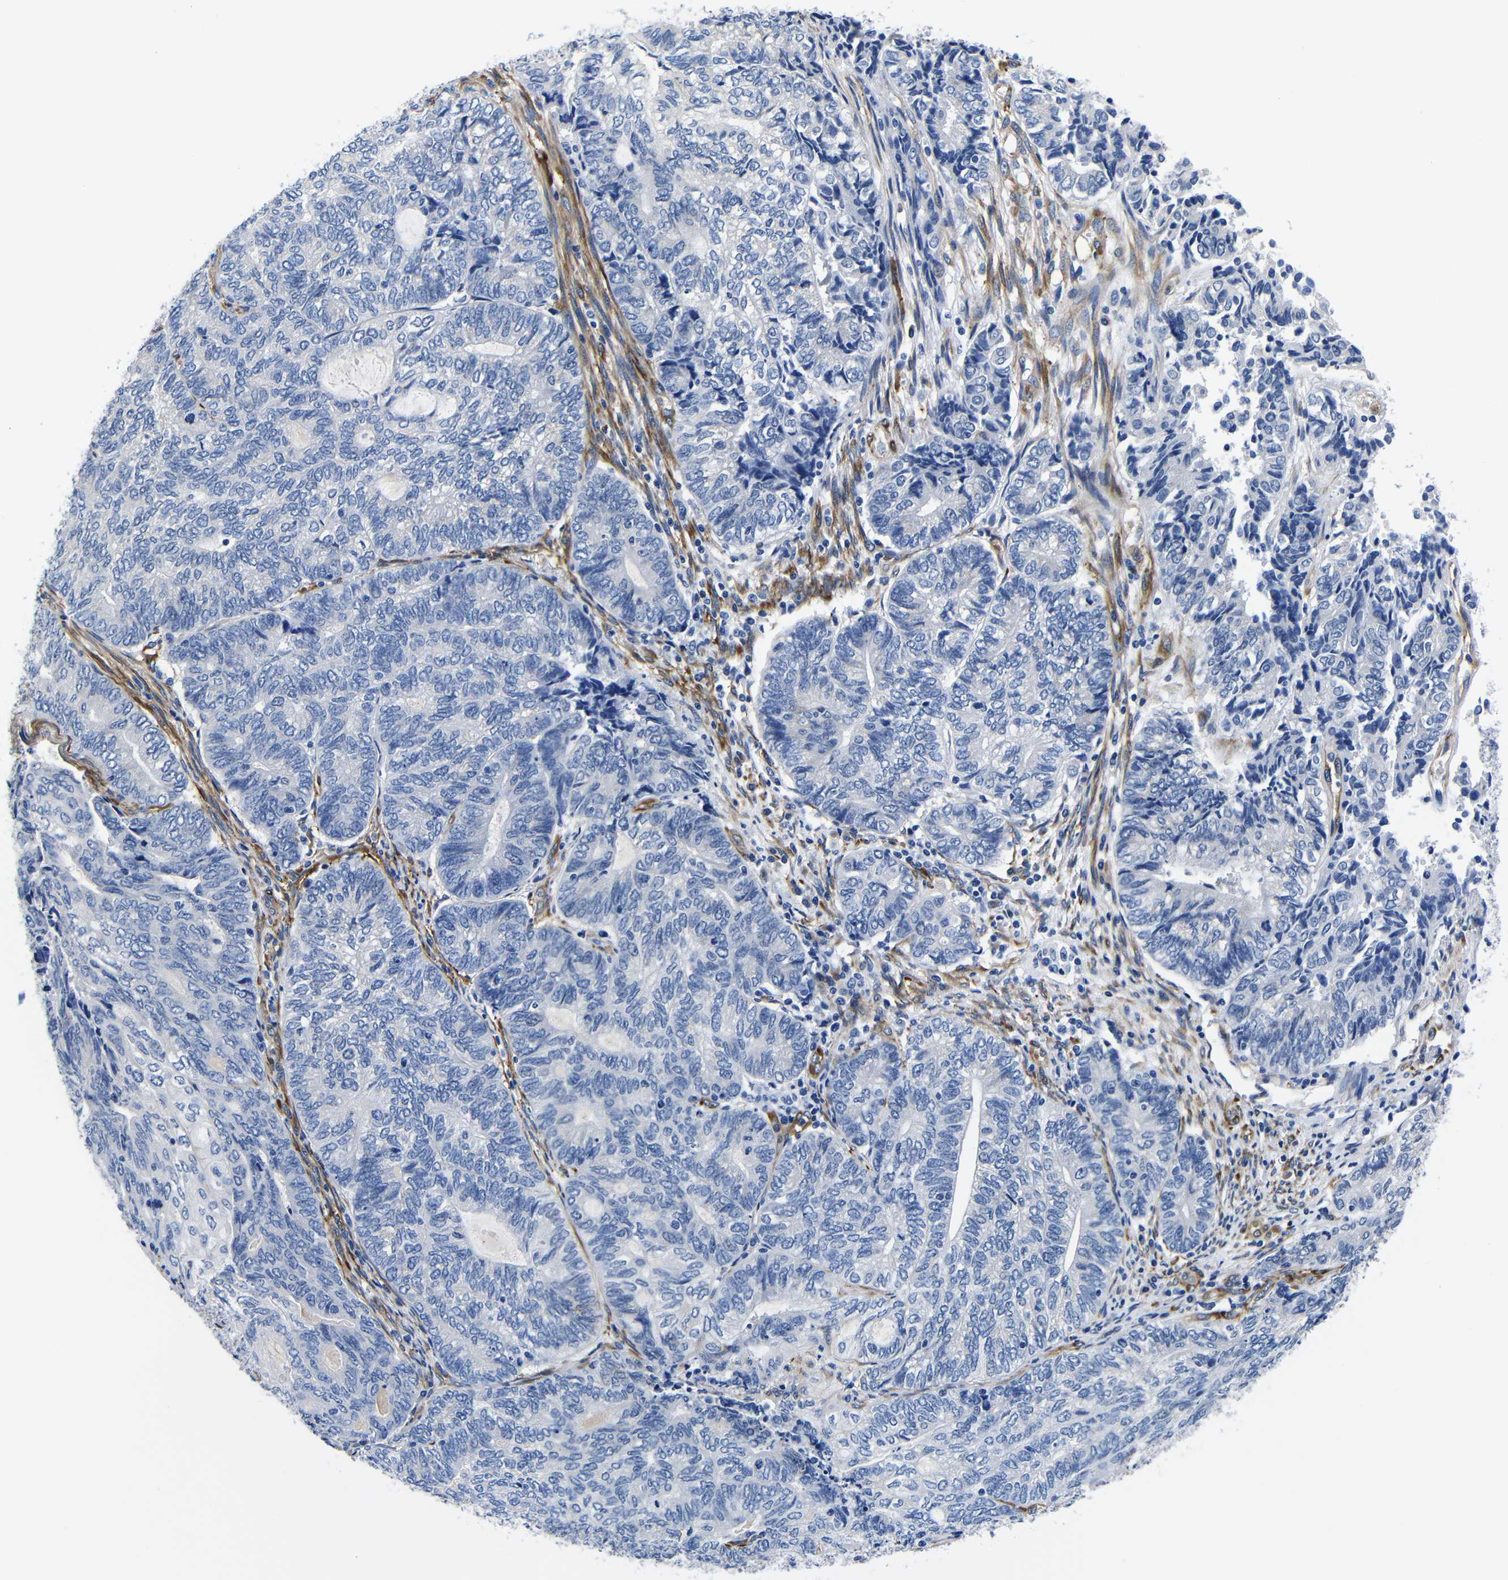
{"staining": {"intensity": "negative", "quantity": "none", "location": "none"}, "tissue": "endometrial cancer", "cell_type": "Tumor cells", "image_type": "cancer", "snomed": [{"axis": "morphology", "description": "Adenocarcinoma, NOS"}, {"axis": "topography", "description": "Uterus"}, {"axis": "topography", "description": "Endometrium"}], "caption": "DAB immunohistochemical staining of human adenocarcinoma (endometrial) reveals no significant positivity in tumor cells.", "gene": "LRIG1", "patient": {"sex": "female", "age": 70}}